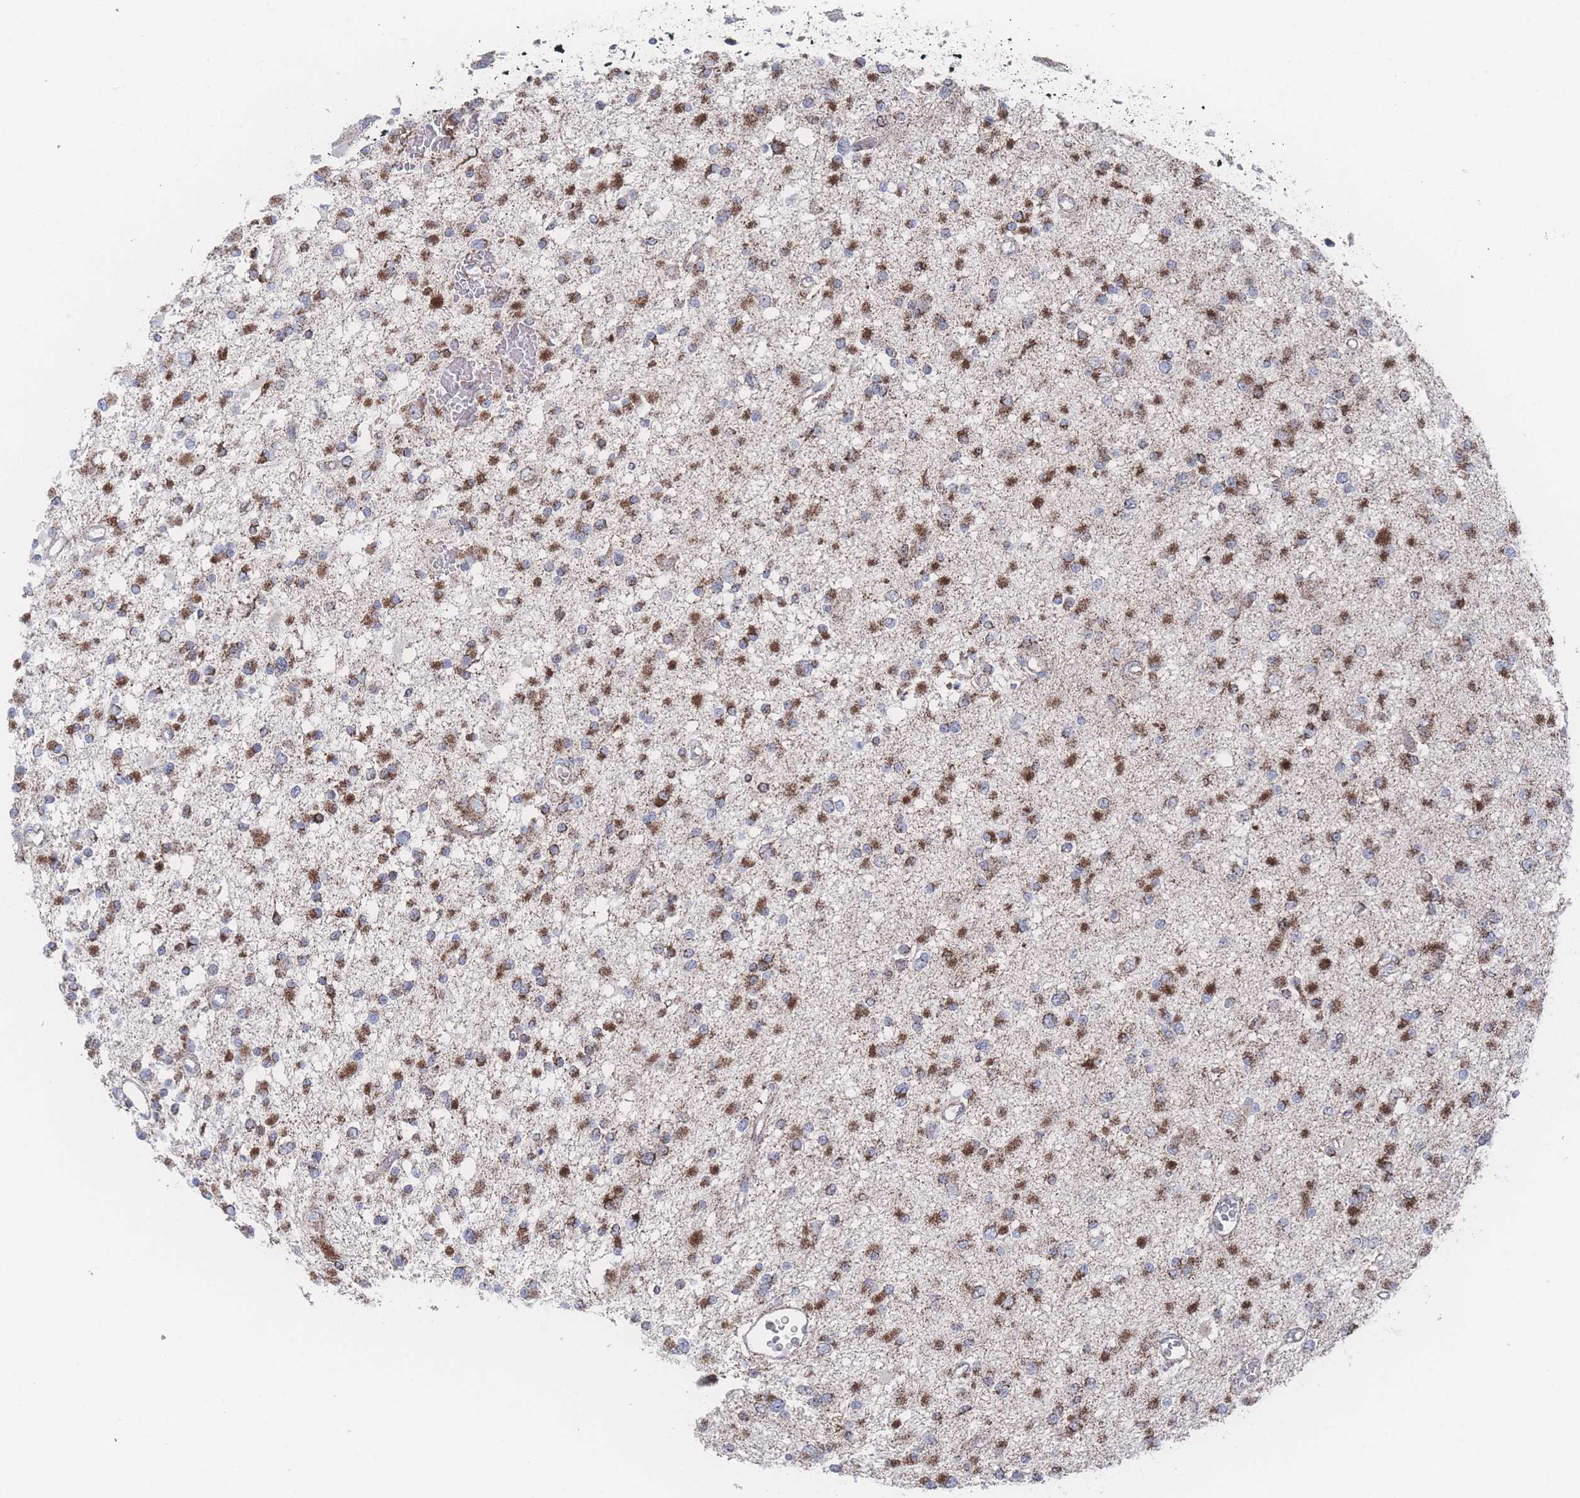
{"staining": {"intensity": "strong", "quantity": ">75%", "location": "cytoplasmic/membranous"}, "tissue": "glioma", "cell_type": "Tumor cells", "image_type": "cancer", "snomed": [{"axis": "morphology", "description": "Glioma, malignant, Low grade"}, {"axis": "topography", "description": "Brain"}], "caption": "Immunohistochemical staining of human glioma demonstrates strong cytoplasmic/membranous protein positivity in approximately >75% of tumor cells.", "gene": "PEX14", "patient": {"sex": "female", "age": 22}}